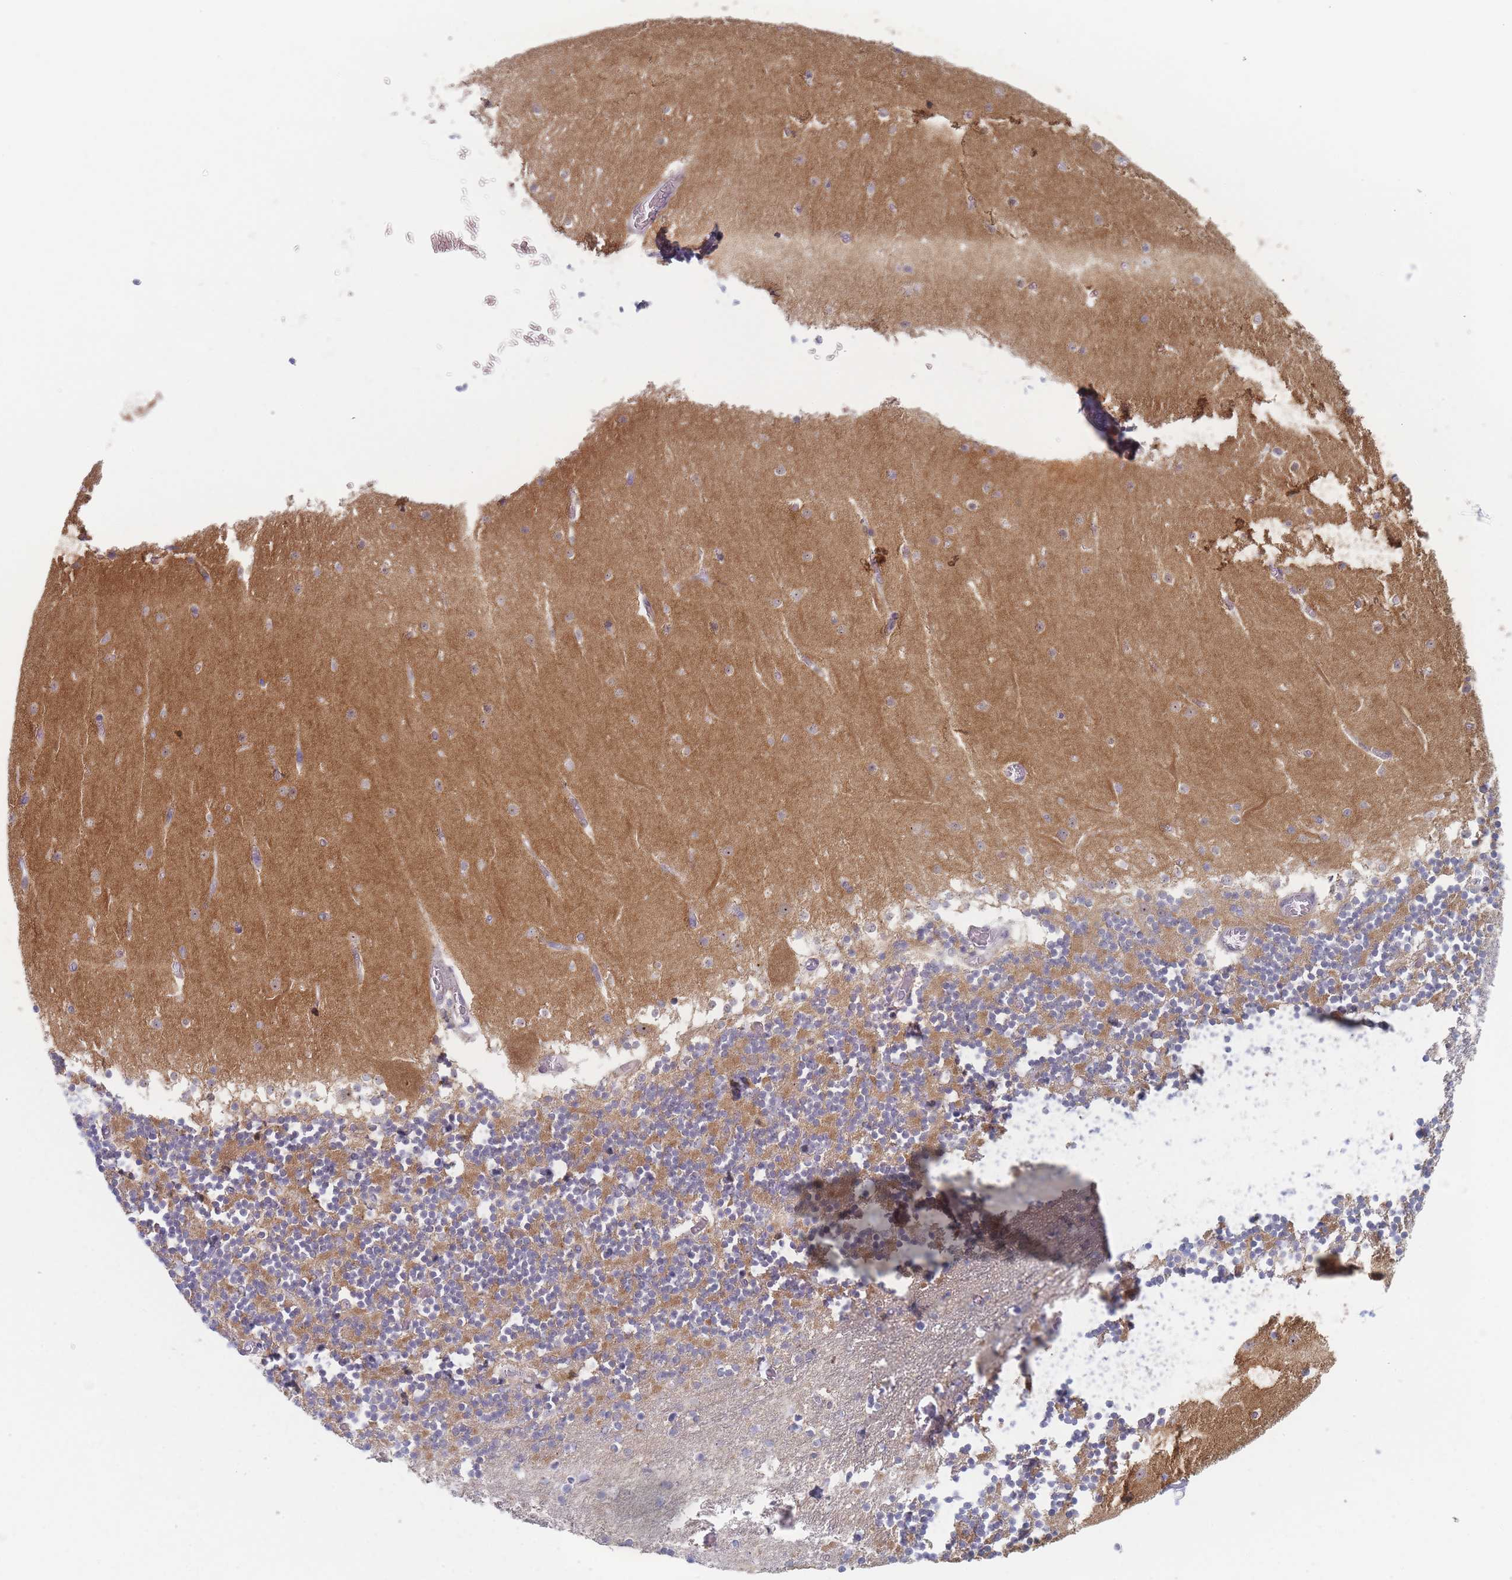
{"staining": {"intensity": "moderate", "quantity": "25%-75%", "location": "cytoplasmic/membranous"}, "tissue": "cerebellum", "cell_type": "Cells in granular layer", "image_type": "normal", "snomed": [{"axis": "morphology", "description": "Normal tissue, NOS"}, {"axis": "topography", "description": "Cerebellum"}], "caption": "Immunohistochemical staining of normal cerebellum demonstrates moderate cytoplasmic/membranous protein positivity in approximately 25%-75% of cells in granular layer. (Brightfield microscopy of DAB IHC at high magnification).", "gene": "RNF8", "patient": {"sex": "female", "age": 28}}